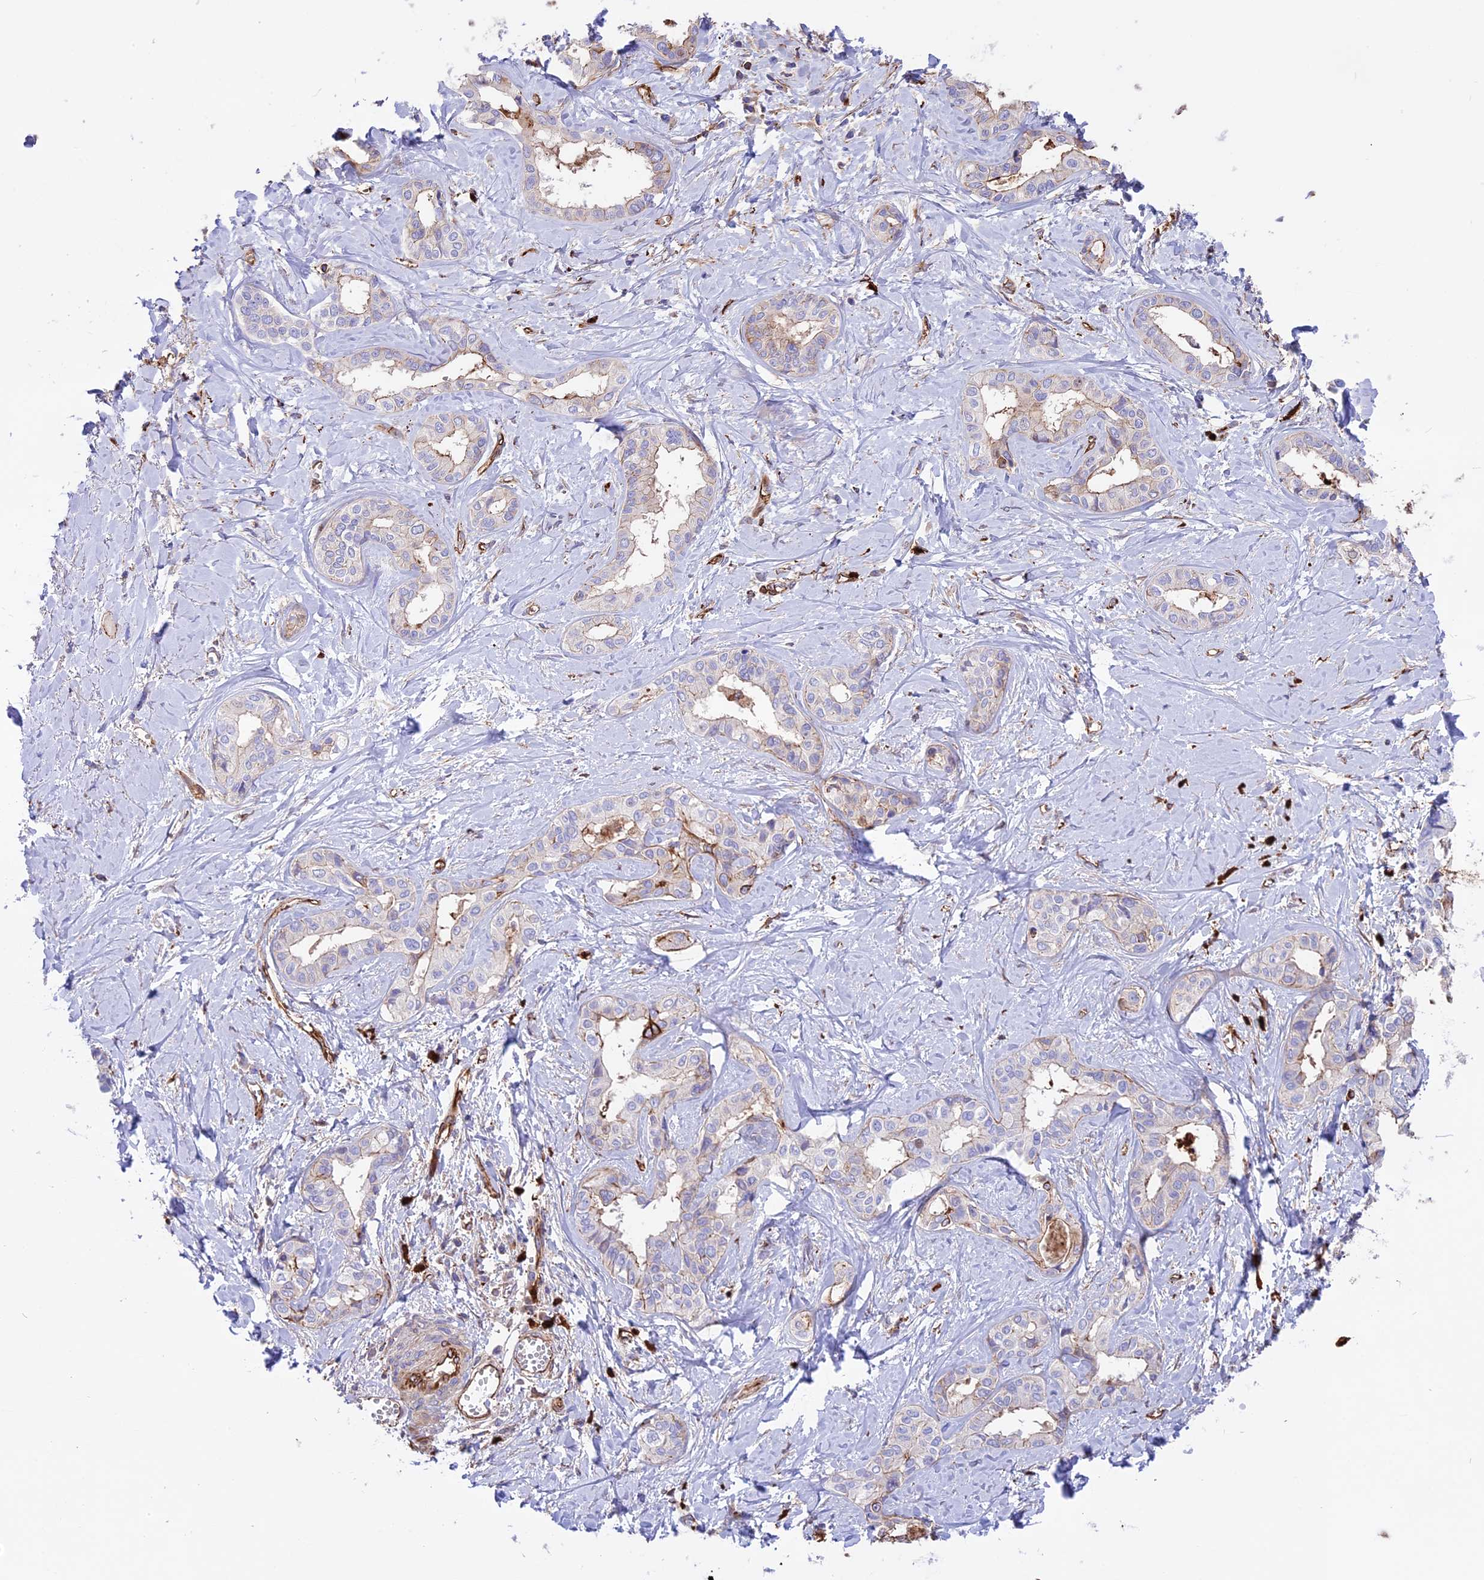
{"staining": {"intensity": "negative", "quantity": "none", "location": "none"}, "tissue": "liver cancer", "cell_type": "Tumor cells", "image_type": "cancer", "snomed": [{"axis": "morphology", "description": "Cholangiocarcinoma"}, {"axis": "topography", "description": "Liver"}], "caption": "DAB immunohistochemical staining of liver cholangiocarcinoma displays no significant positivity in tumor cells.", "gene": "CD99L2", "patient": {"sex": "female", "age": 77}}